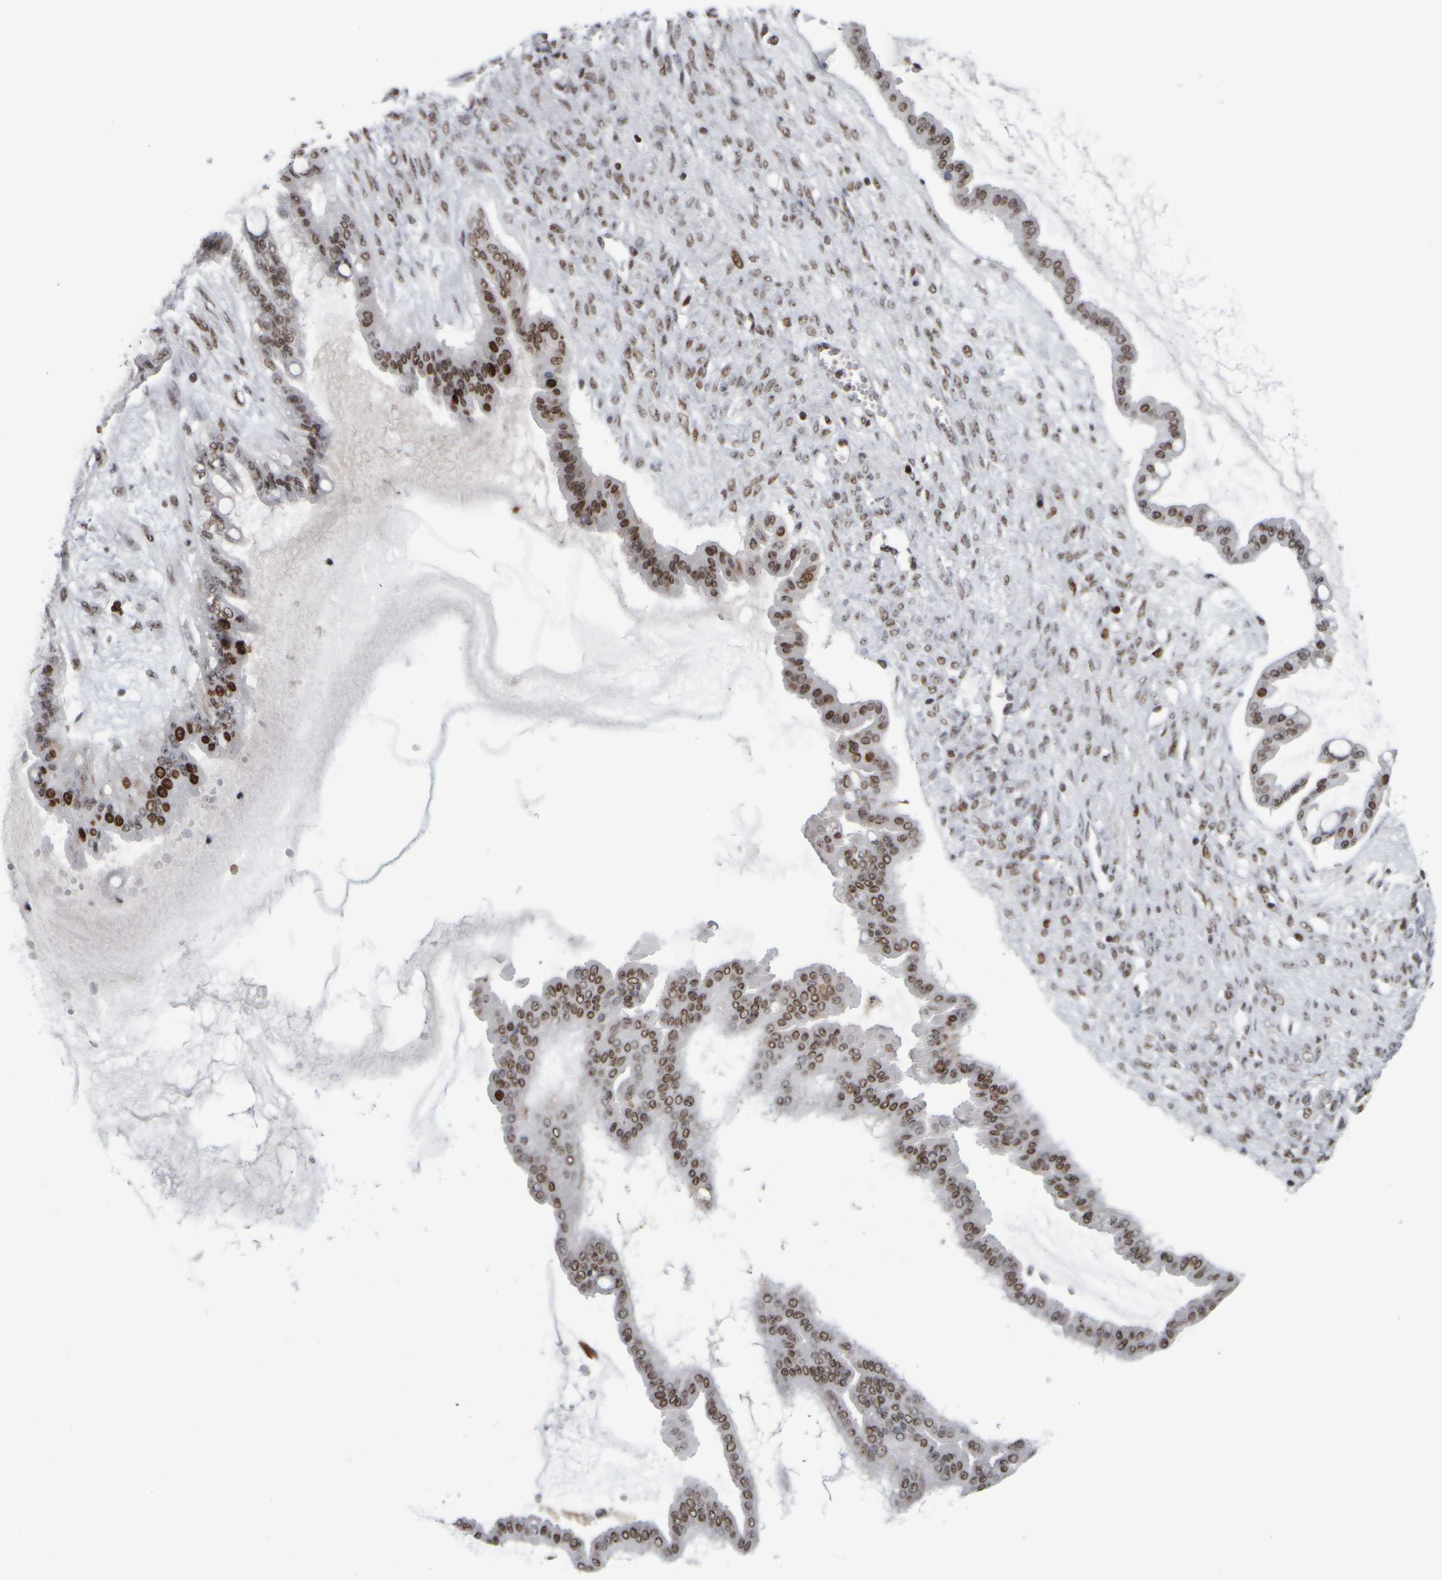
{"staining": {"intensity": "moderate", "quantity": ">75%", "location": "nuclear"}, "tissue": "ovarian cancer", "cell_type": "Tumor cells", "image_type": "cancer", "snomed": [{"axis": "morphology", "description": "Cystadenocarcinoma, mucinous, NOS"}, {"axis": "topography", "description": "Ovary"}], "caption": "Immunohistochemistry (IHC) micrograph of human ovarian mucinous cystadenocarcinoma stained for a protein (brown), which displays medium levels of moderate nuclear expression in approximately >75% of tumor cells.", "gene": "TOP2B", "patient": {"sex": "female", "age": 73}}